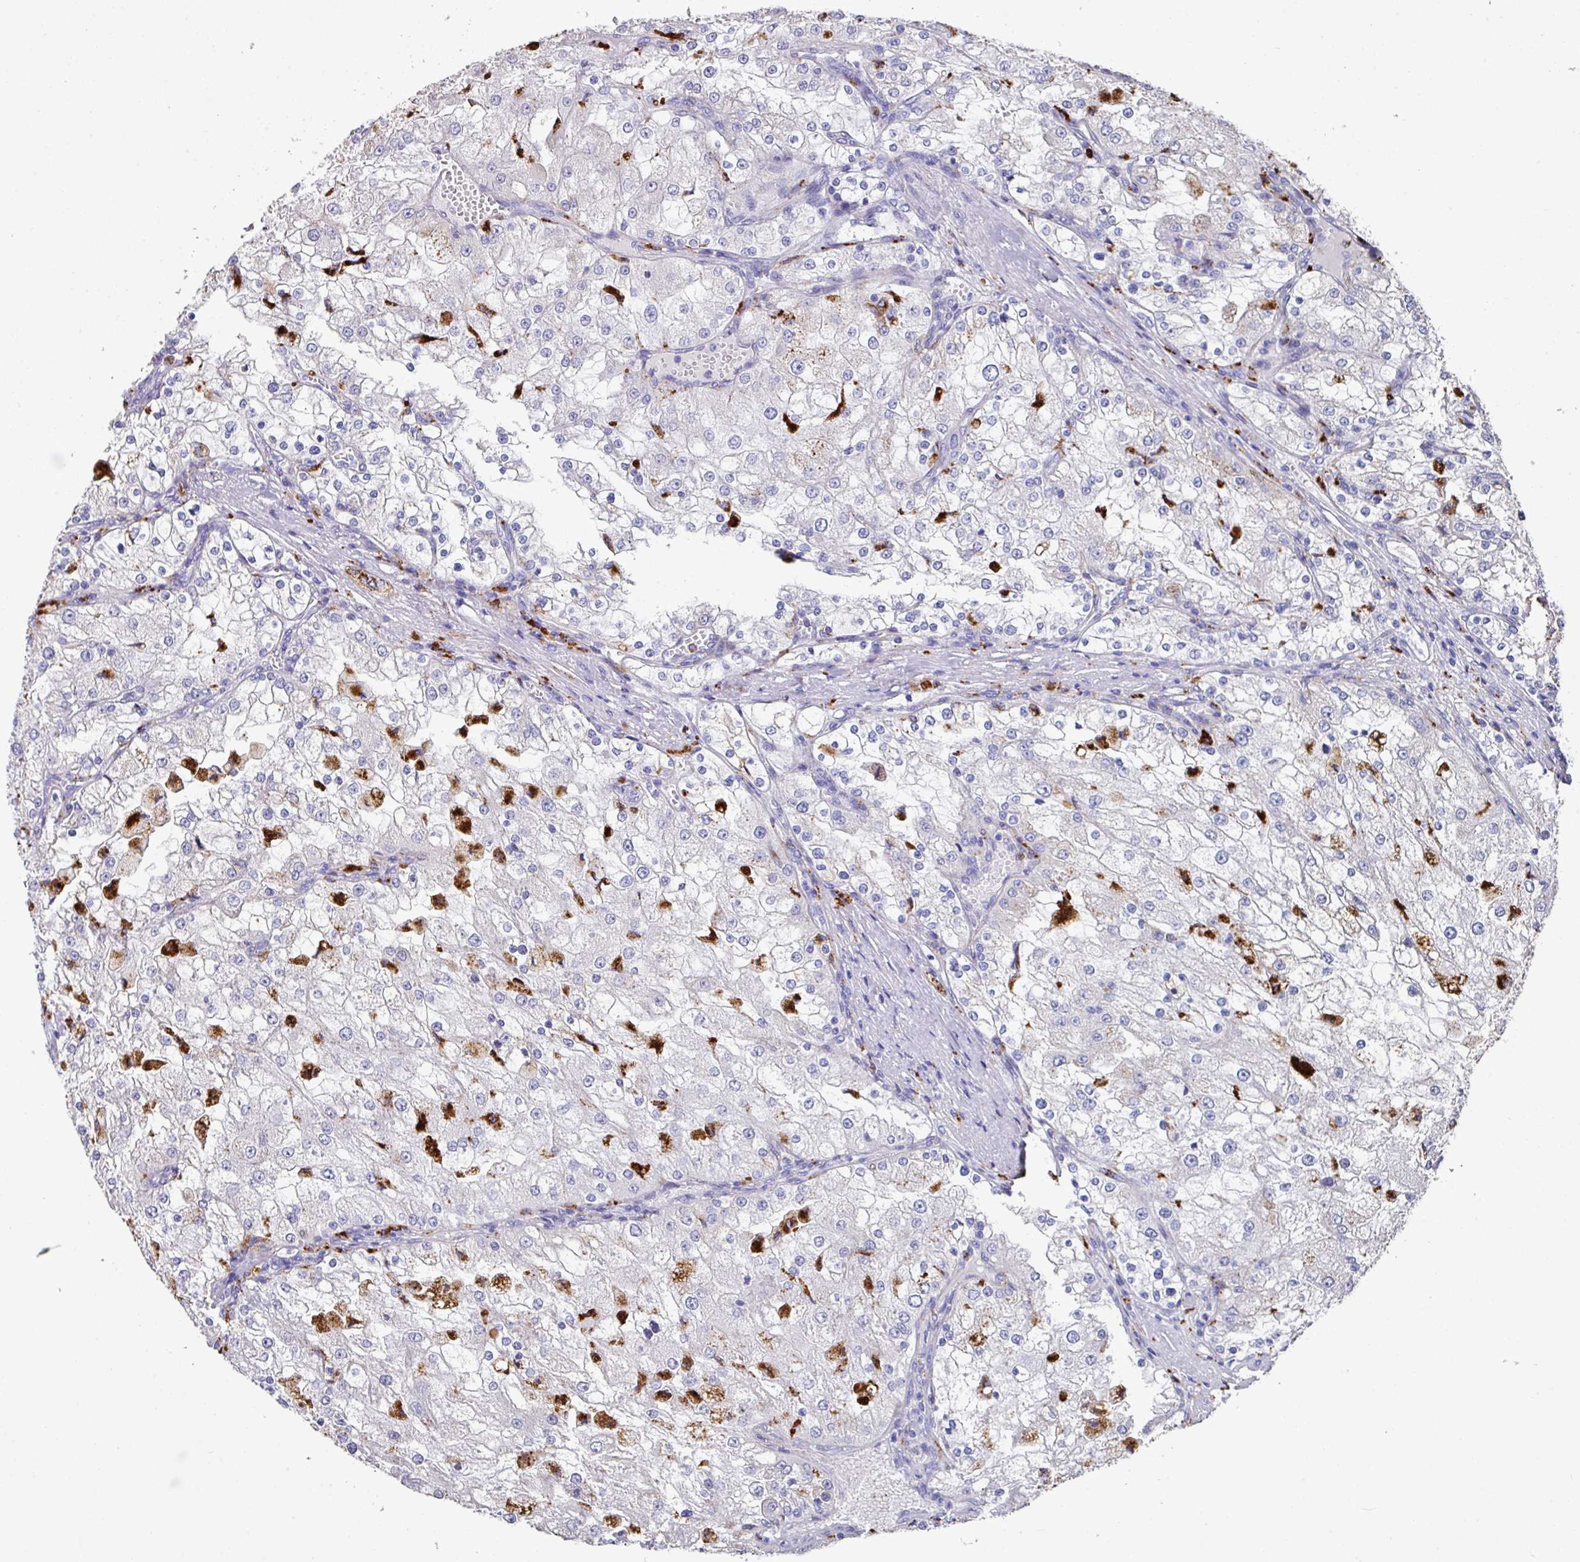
{"staining": {"intensity": "negative", "quantity": "none", "location": "none"}, "tissue": "renal cancer", "cell_type": "Tumor cells", "image_type": "cancer", "snomed": [{"axis": "morphology", "description": "Adenocarcinoma, NOS"}, {"axis": "topography", "description": "Kidney"}], "caption": "Immunohistochemistry (IHC) of renal cancer displays no staining in tumor cells.", "gene": "CPVL", "patient": {"sex": "female", "age": 74}}